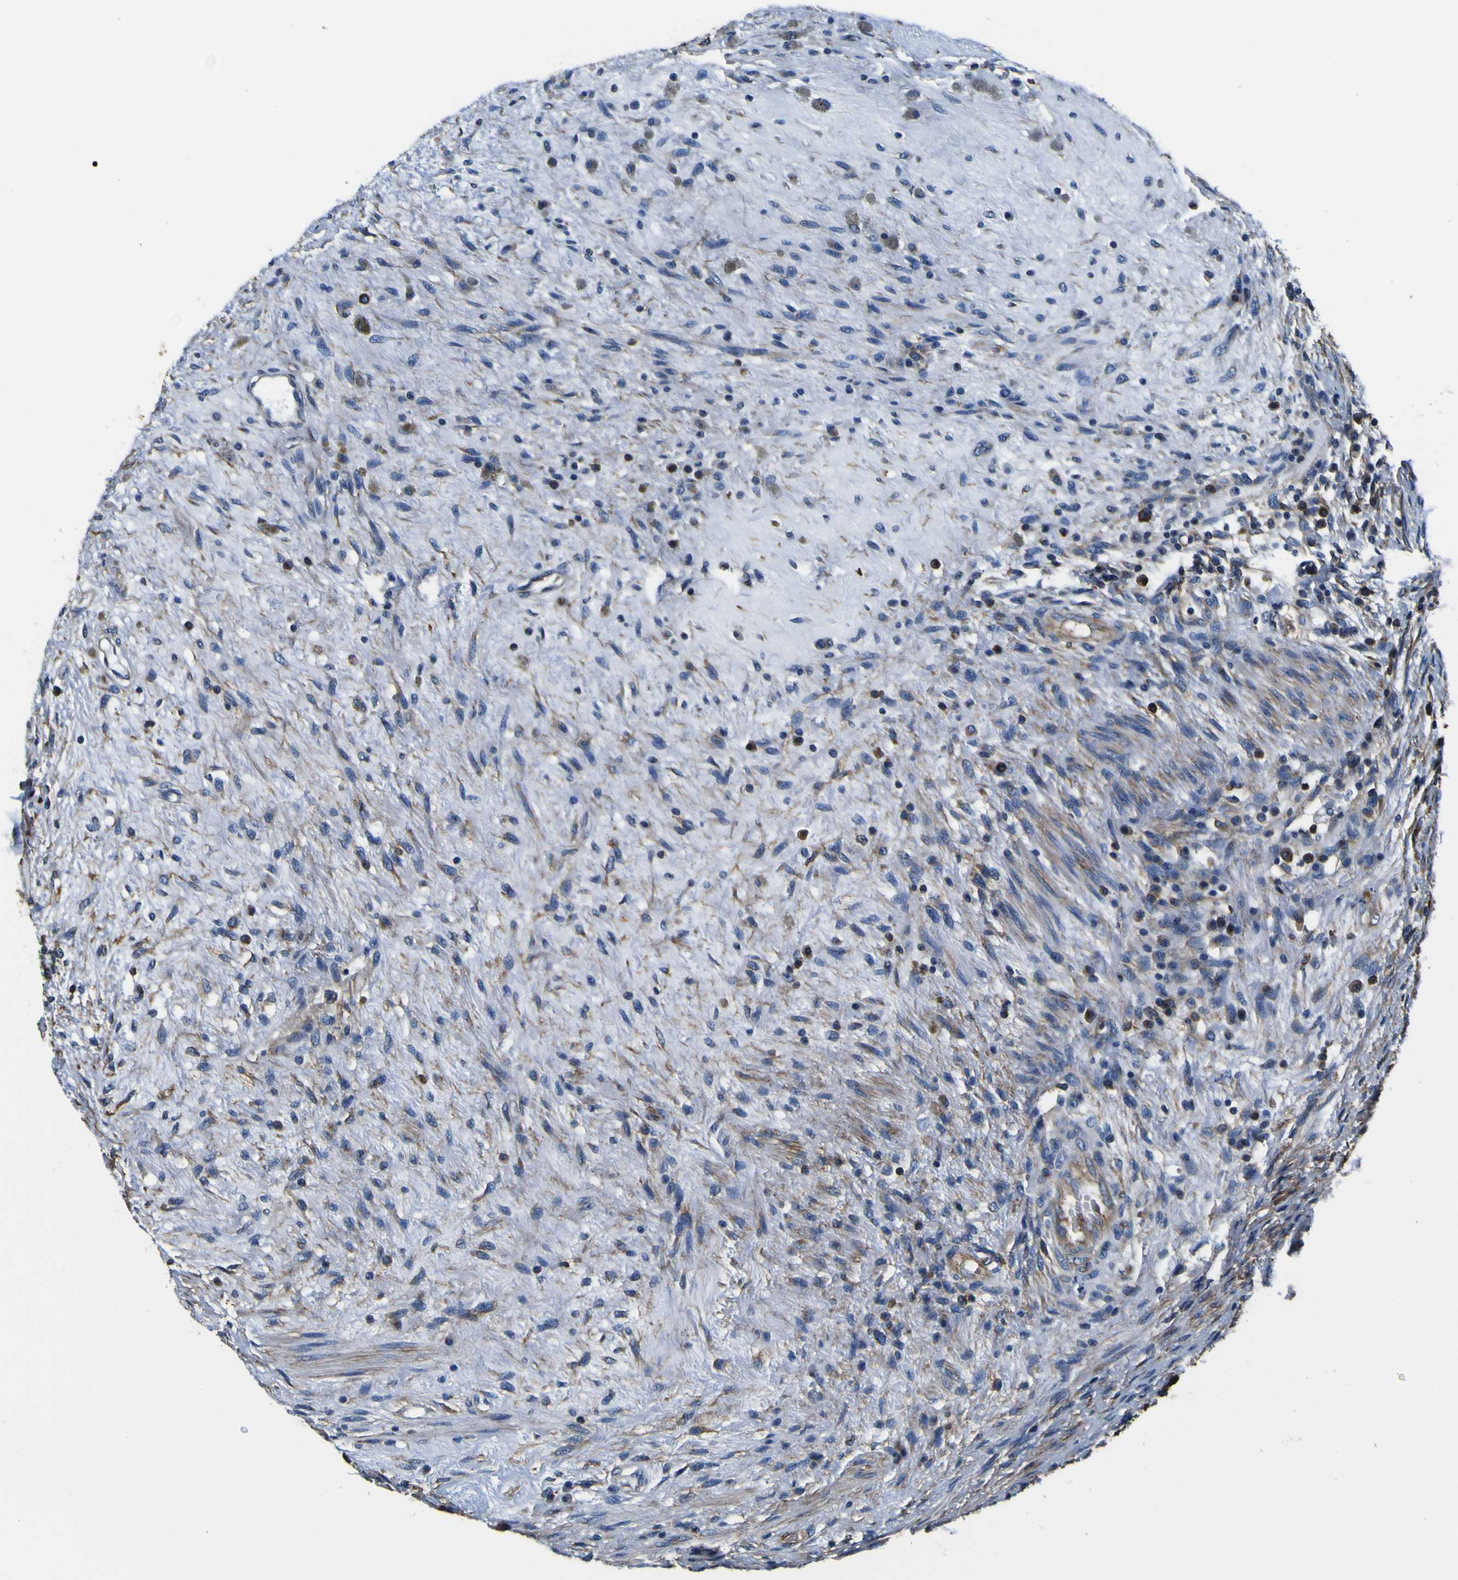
{"staining": {"intensity": "moderate", "quantity": ">75%", "location": "cytoplasmic/membranous"}, "tissue": "testis cancer", "cell_type": "Tumor cells", "image_type": "cancer", "snomed": [{"axis": "morphology", "description": "Carcinoma, Embryonal, NOS"}, {"axis": "topography", "description": "Testis"}], "caption": "Protein staining of testis cancer (embryonal carcinoma) tissue demonstrates moderate cytoplasmic/membranous expression in approximately >75% of tumor cells.", "gene": "TUBA1B", "patient": {"sex": "male", "age": 26}}